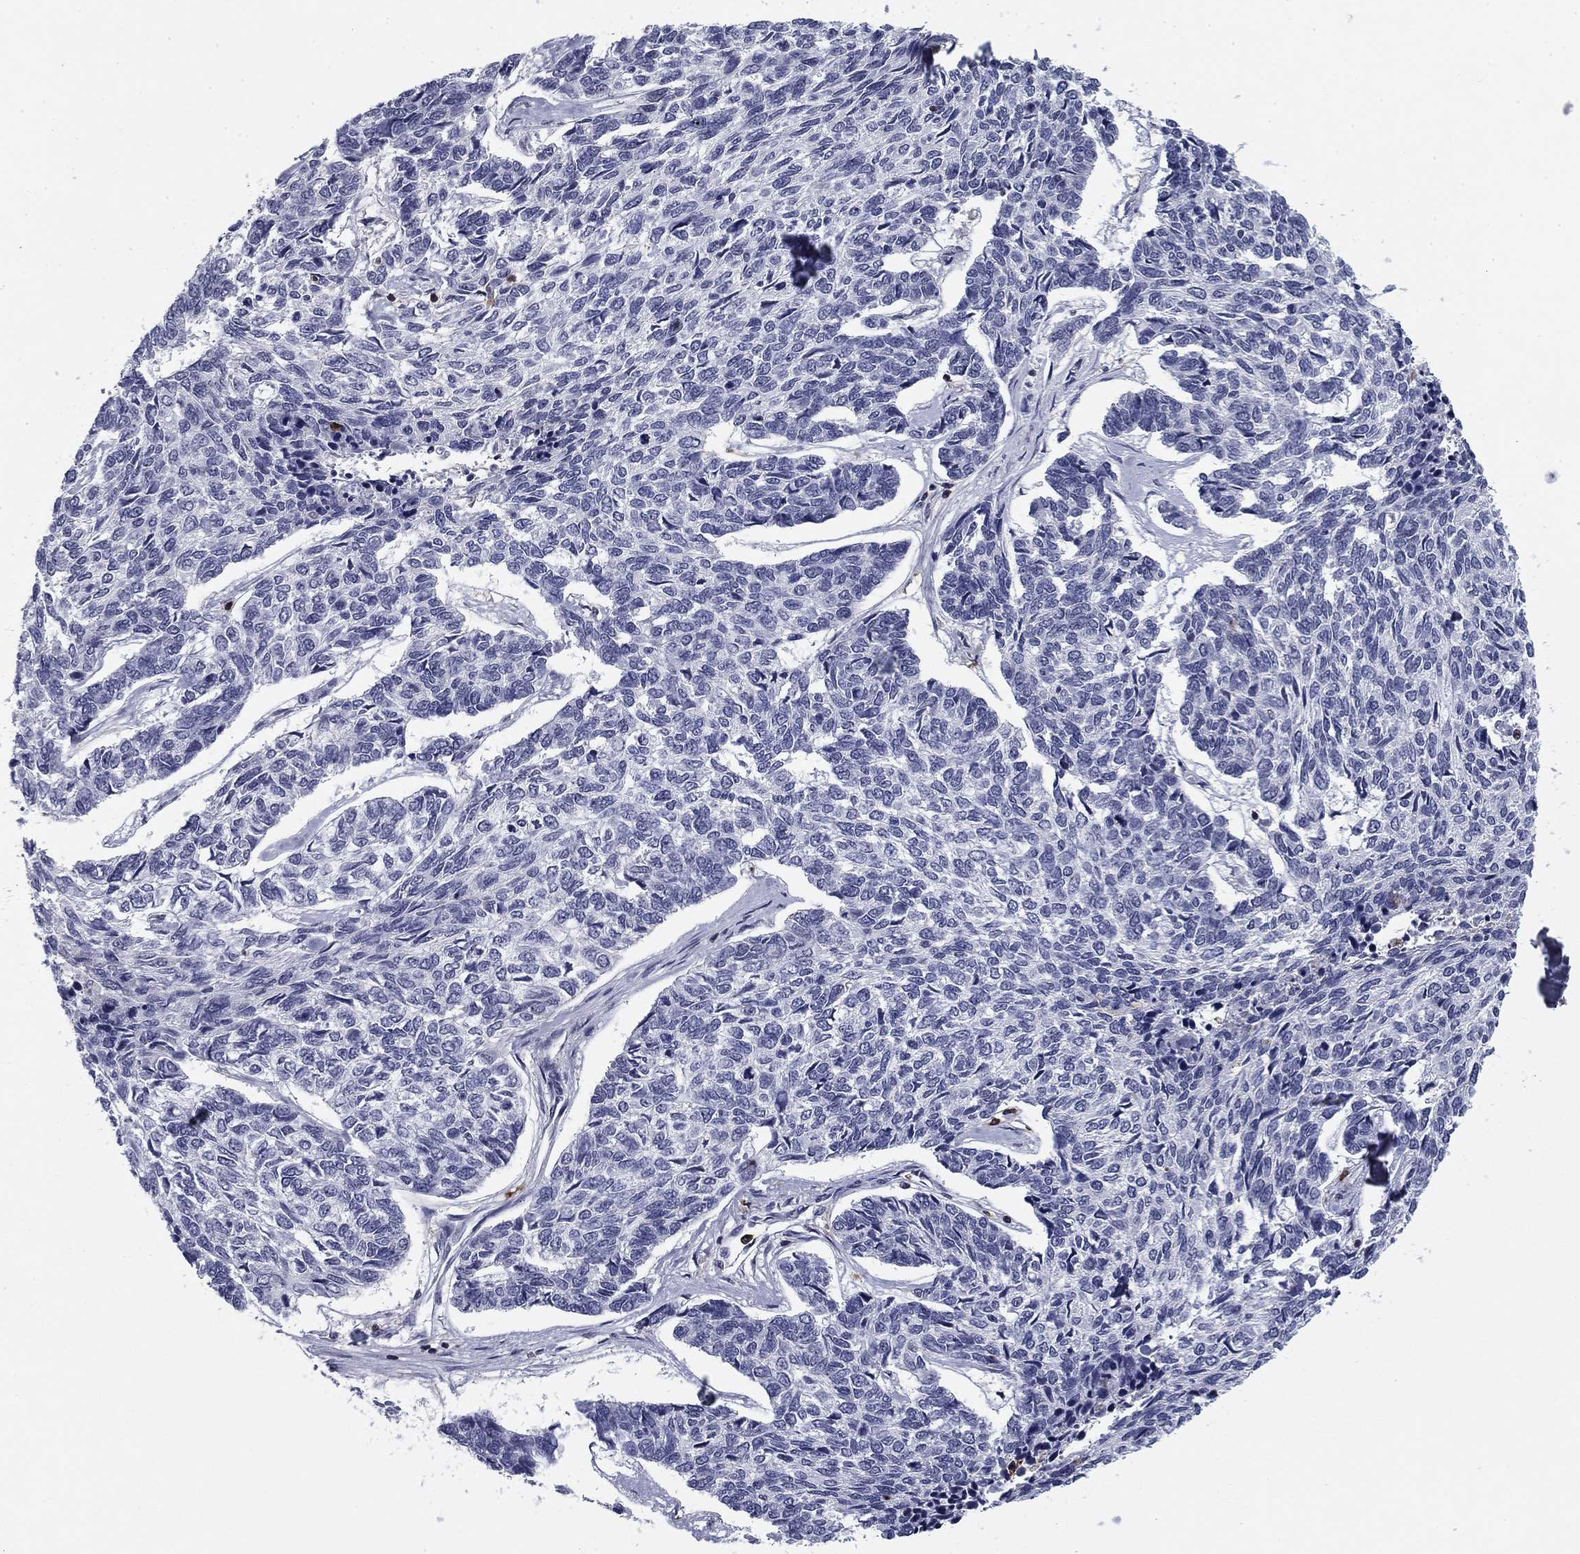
{"staining": {"intensity": "negative", "quantity": "none", "location": "none"}, "tissue": "skin cancer", "cell_type": "Tumor cells", "image_type": "cancer", "snomed": [{"axis": "morphology", "description": "Basal cell carcinoma"}, {"axis": "topography", "description": "Skin"}], "caption": "Immunohistochemistry of human skin cancer (basal cell carcinoma) reveals no positivity in tumor cells.", "gene": "PLCB2", "patient": {"sex": "female", "age": 65}}